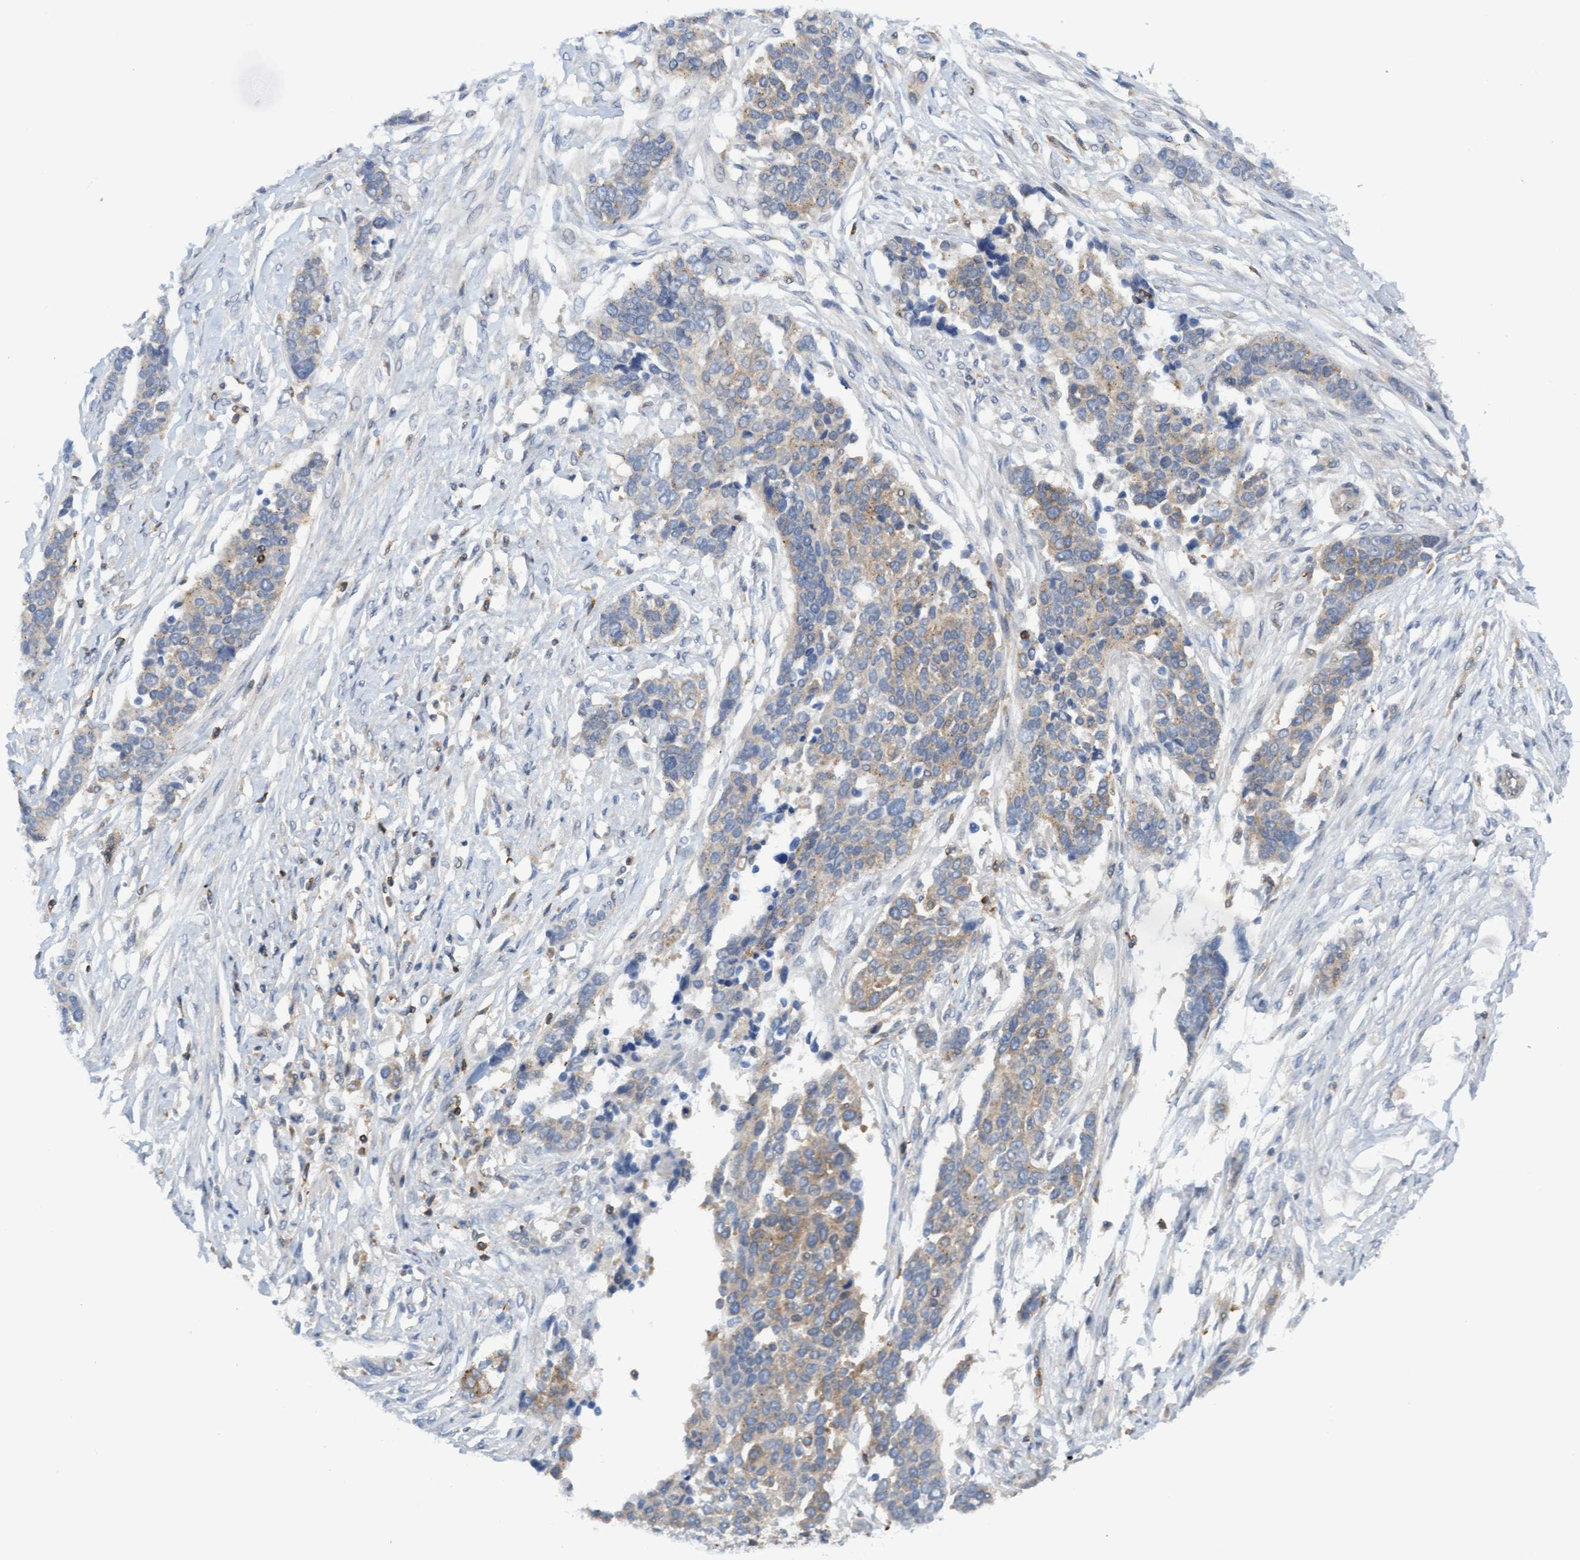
{"staining": {"intensity": "weak", "quantity": "25%-75%", "location": "cytoplasmic/membranous"}, "tissue": "ovarian cancer", "cell_type": "Tumor cells", "image_type": "cancer", "snomed": [{"axis": "morphology", "description": "Cystadenocarcinoma, serous, NOS"}, {"axis": "topography", "description": "Ovary"}], "caption": "This photomicrograph exhibits immunohistochemistry staining of human serous cystadenocarcinoma (ovarian), with low weak cytoplasmic/membranous positivity in approximately 25%-75% of tumor cells.", "gene": "FNBP1", "patient": {"sex": "female", "age": 44}}